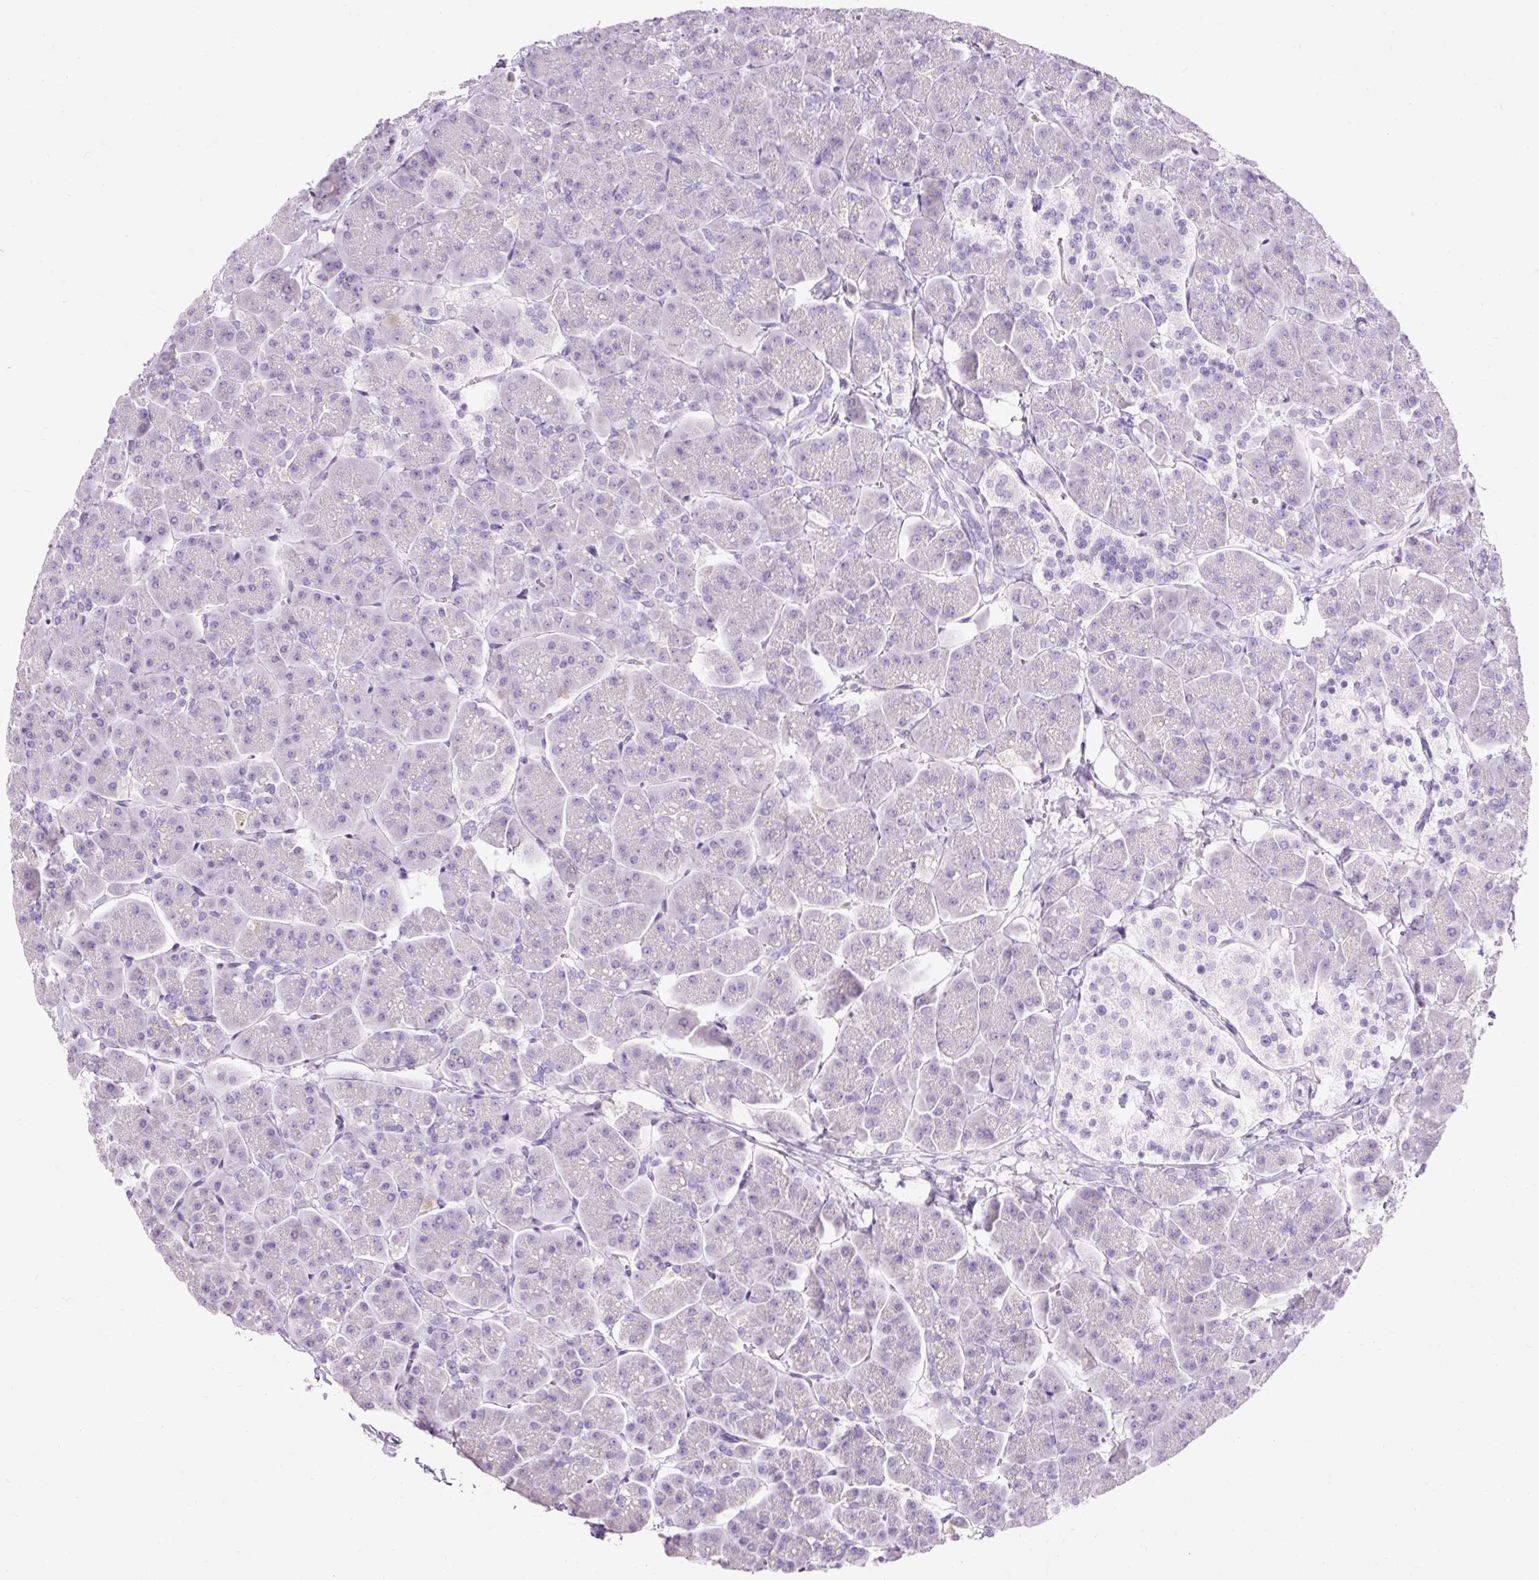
{"staining": {"intensity": "negative", "quantity": "none", "location": "none"}, "tissue": "pancreas", "cell_type": "Exocrine glandular cells", "image_type": "normal", "snomed": [{"axis": "morphology", "description": "Normal tissue, NOS"}, {"axis": "topography", "description": "Pancreas"}, {"axis": "topography", "description": "Peripheral nerve tissue"}], "caption": "Immunohistochemical staining of benign pancreas reveals no significant positivity in exocrine glandular cells.", "gene": "TMEM213", "patient": {"sex": "male", "age": 54}}